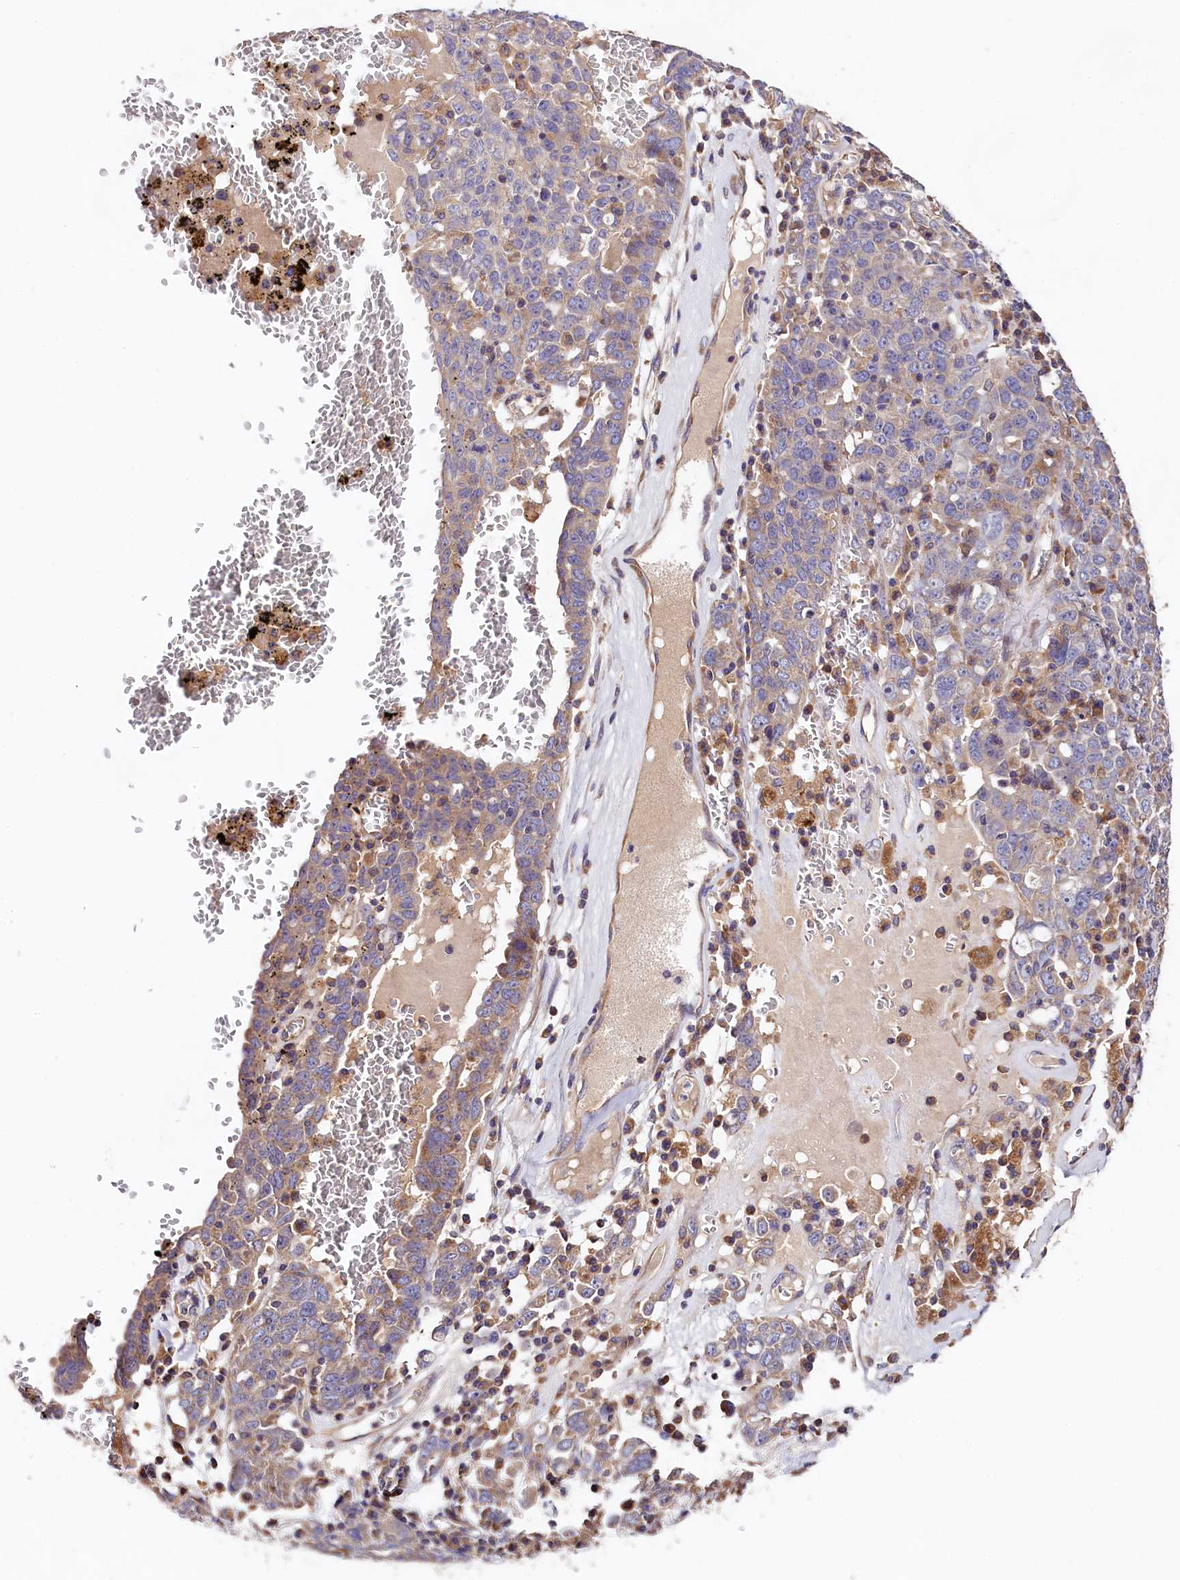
{"staining": {"intensity": "negative", "quantity": "none", "location": "none"}, "tissue": "ovarian cancer", "cell_type": "Tumor cells", "image_type": "cancer", "snomed": [{"axis": "morphology", "description": "Carcinoma, endometroid"}, {"axis": "topography", "description": "Ovary"}], "caption": "The photomicrograph exhibits no staining of tumor cells in ovarian cancer (endometroid carcinoma).", "gene": "SPG11", "patient": {"sex": "female", "age": 62}}